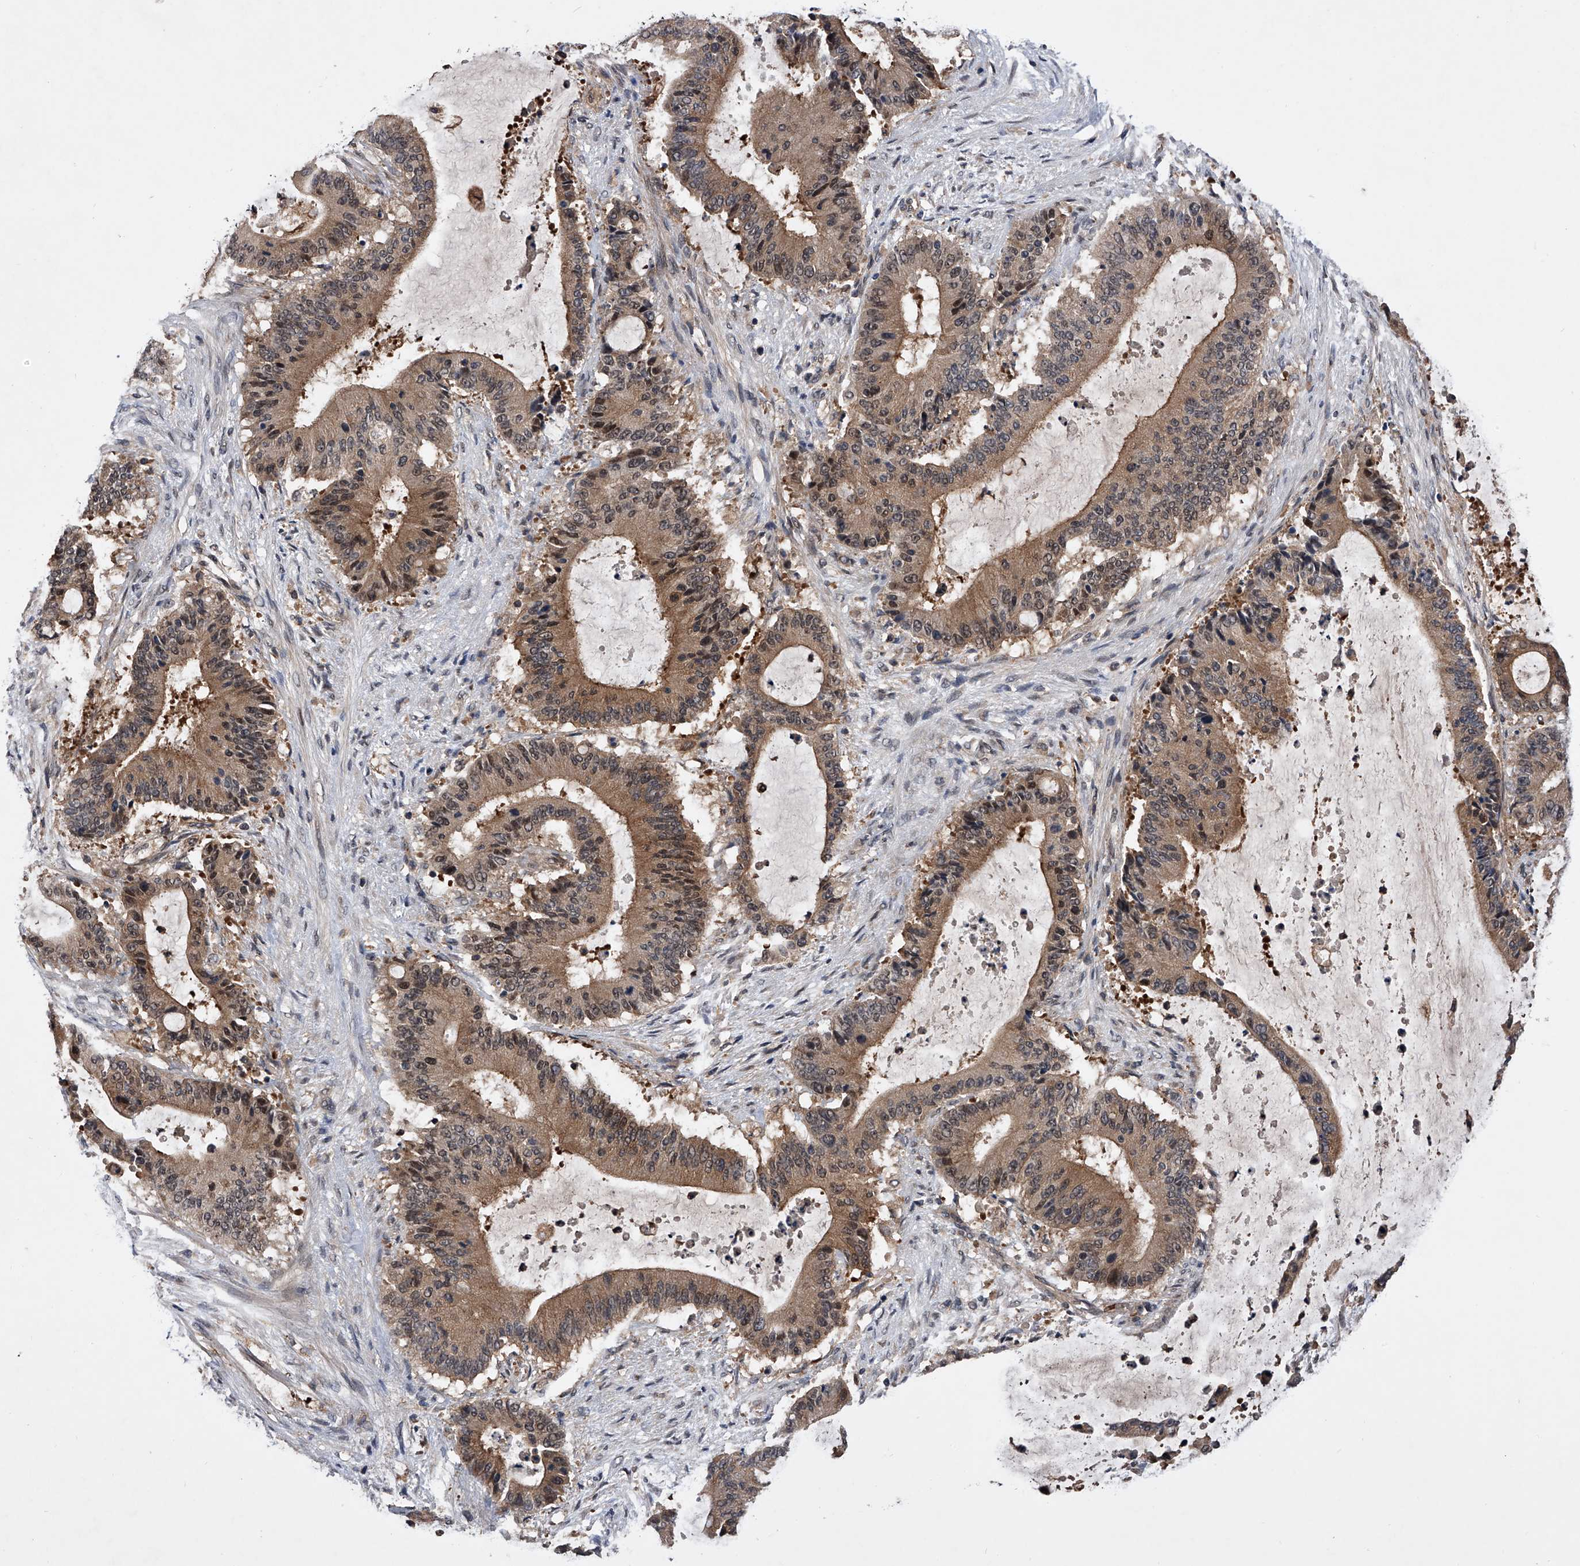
{"staining": {"intensity": "moderate", "quantity": ">75%", "location": "cytoplasmic/membranous"}, "tissue": "liver cancer", "cell_type": "Tumor cells", "image_type": "cancer", "snomed": [{"axis": "morphology", "description": "Normal tissue, NOS"}, {"axis": "morphology", "description": "Cholangiocarcinoma"}, {"axis": "topography", "description": "Liver"}, {"axis": "topography", "description": "Peripheral nerve tissue"}], "caption": "Immunohistochemical staining of liver cancer (cholangiocarcinoma) displays medium levels of moderate cytoplasmic/membranous positivity in about >75% of tumor cells.", "gene": "ZNF30", "patient": {"sex": "female", "age": 73}}